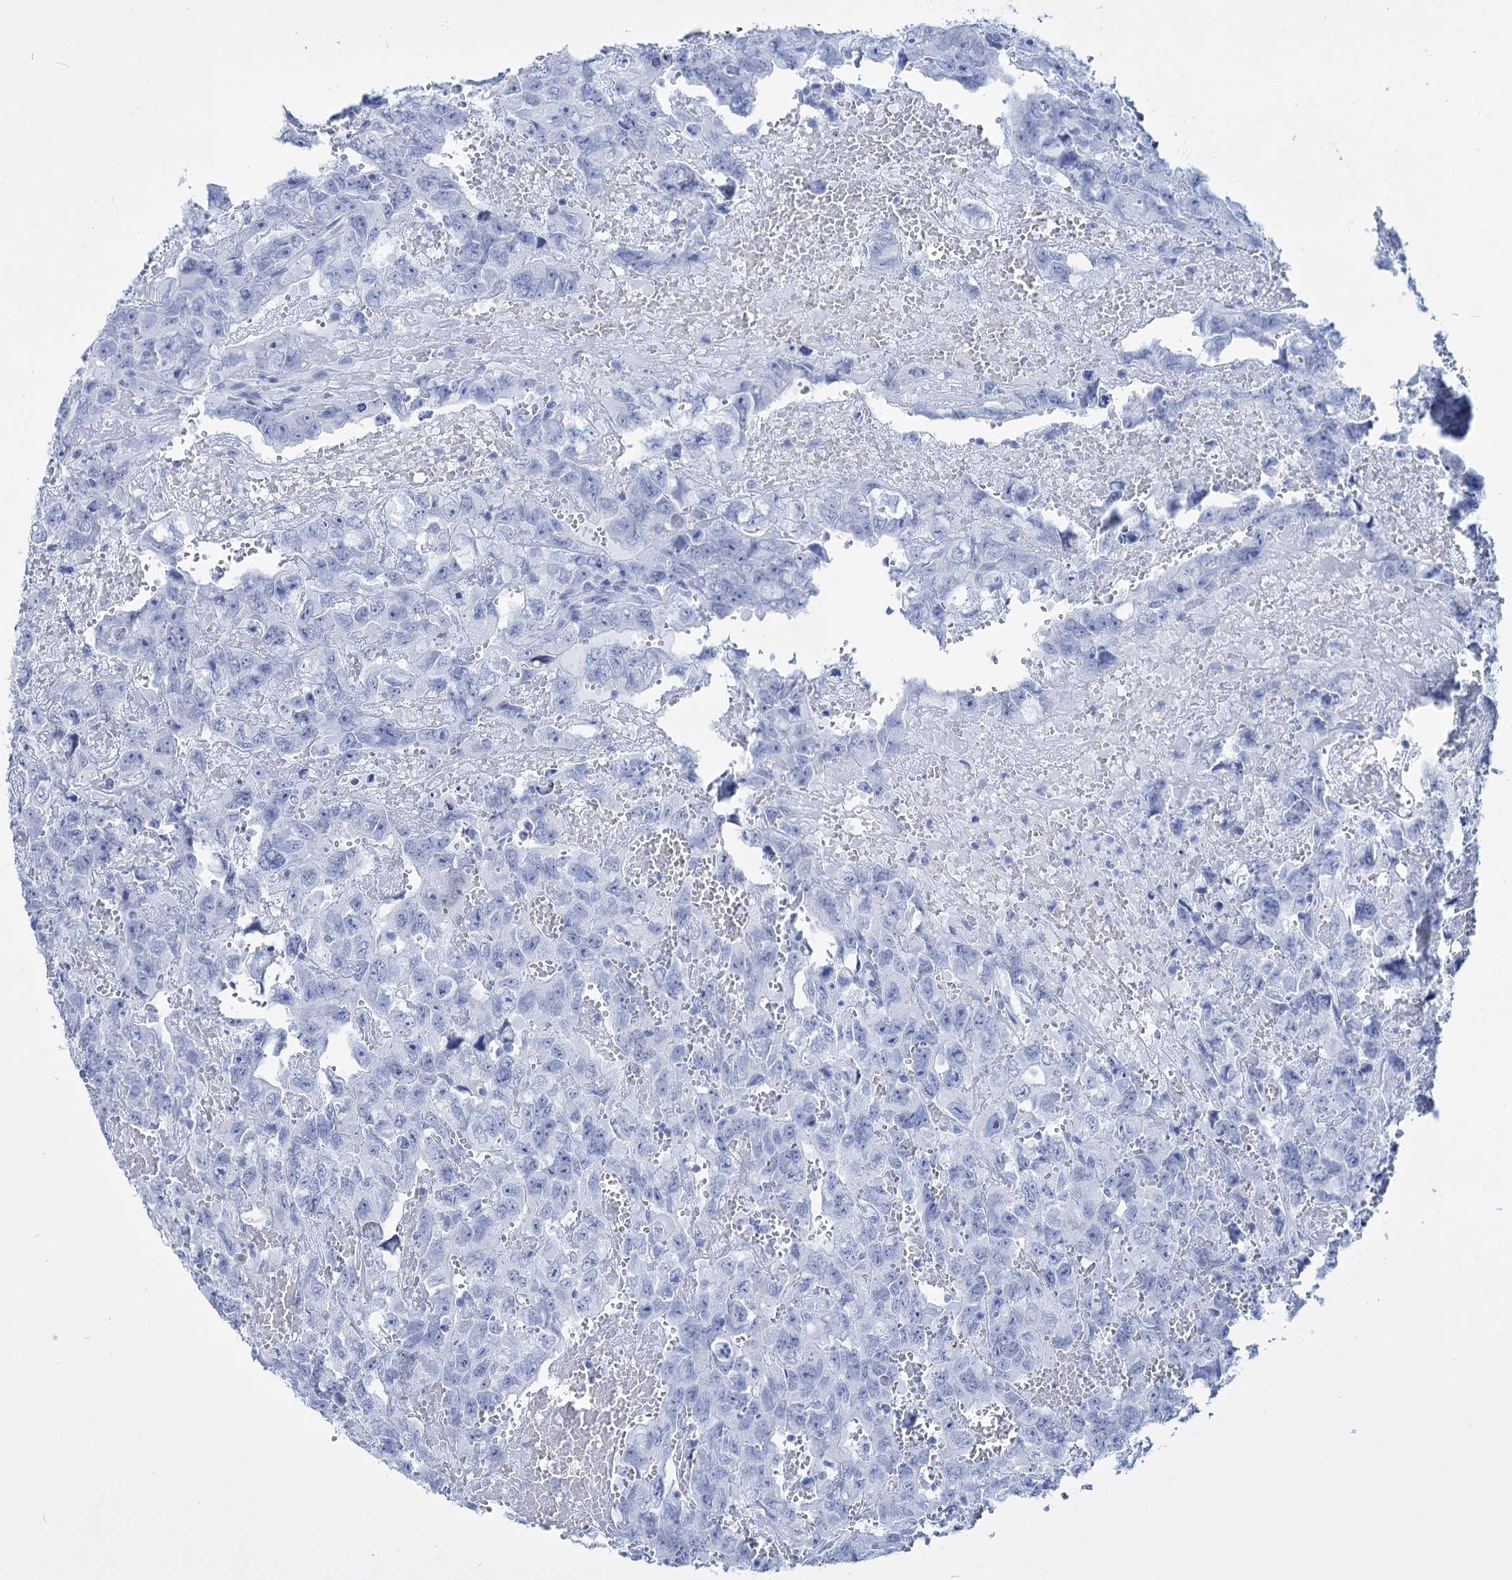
{"staining": {"intensity": "negative", "quantity": "none", "location": "none"}, "tissue": "testis cancer", "cell_type": "Tumor cells", "image_type": "cancer", "snomed": [{"axis": "morphology", "description": "Carcinoma, Embryonal, NOS"}, {"axis": "topography", "description": "Testis"}], "caption": "There is no significant staining in tumor cells of embryonal carcinoma (testis).", "gene": "FBXW12", "patient": {"sex": "male", "age": 45}}